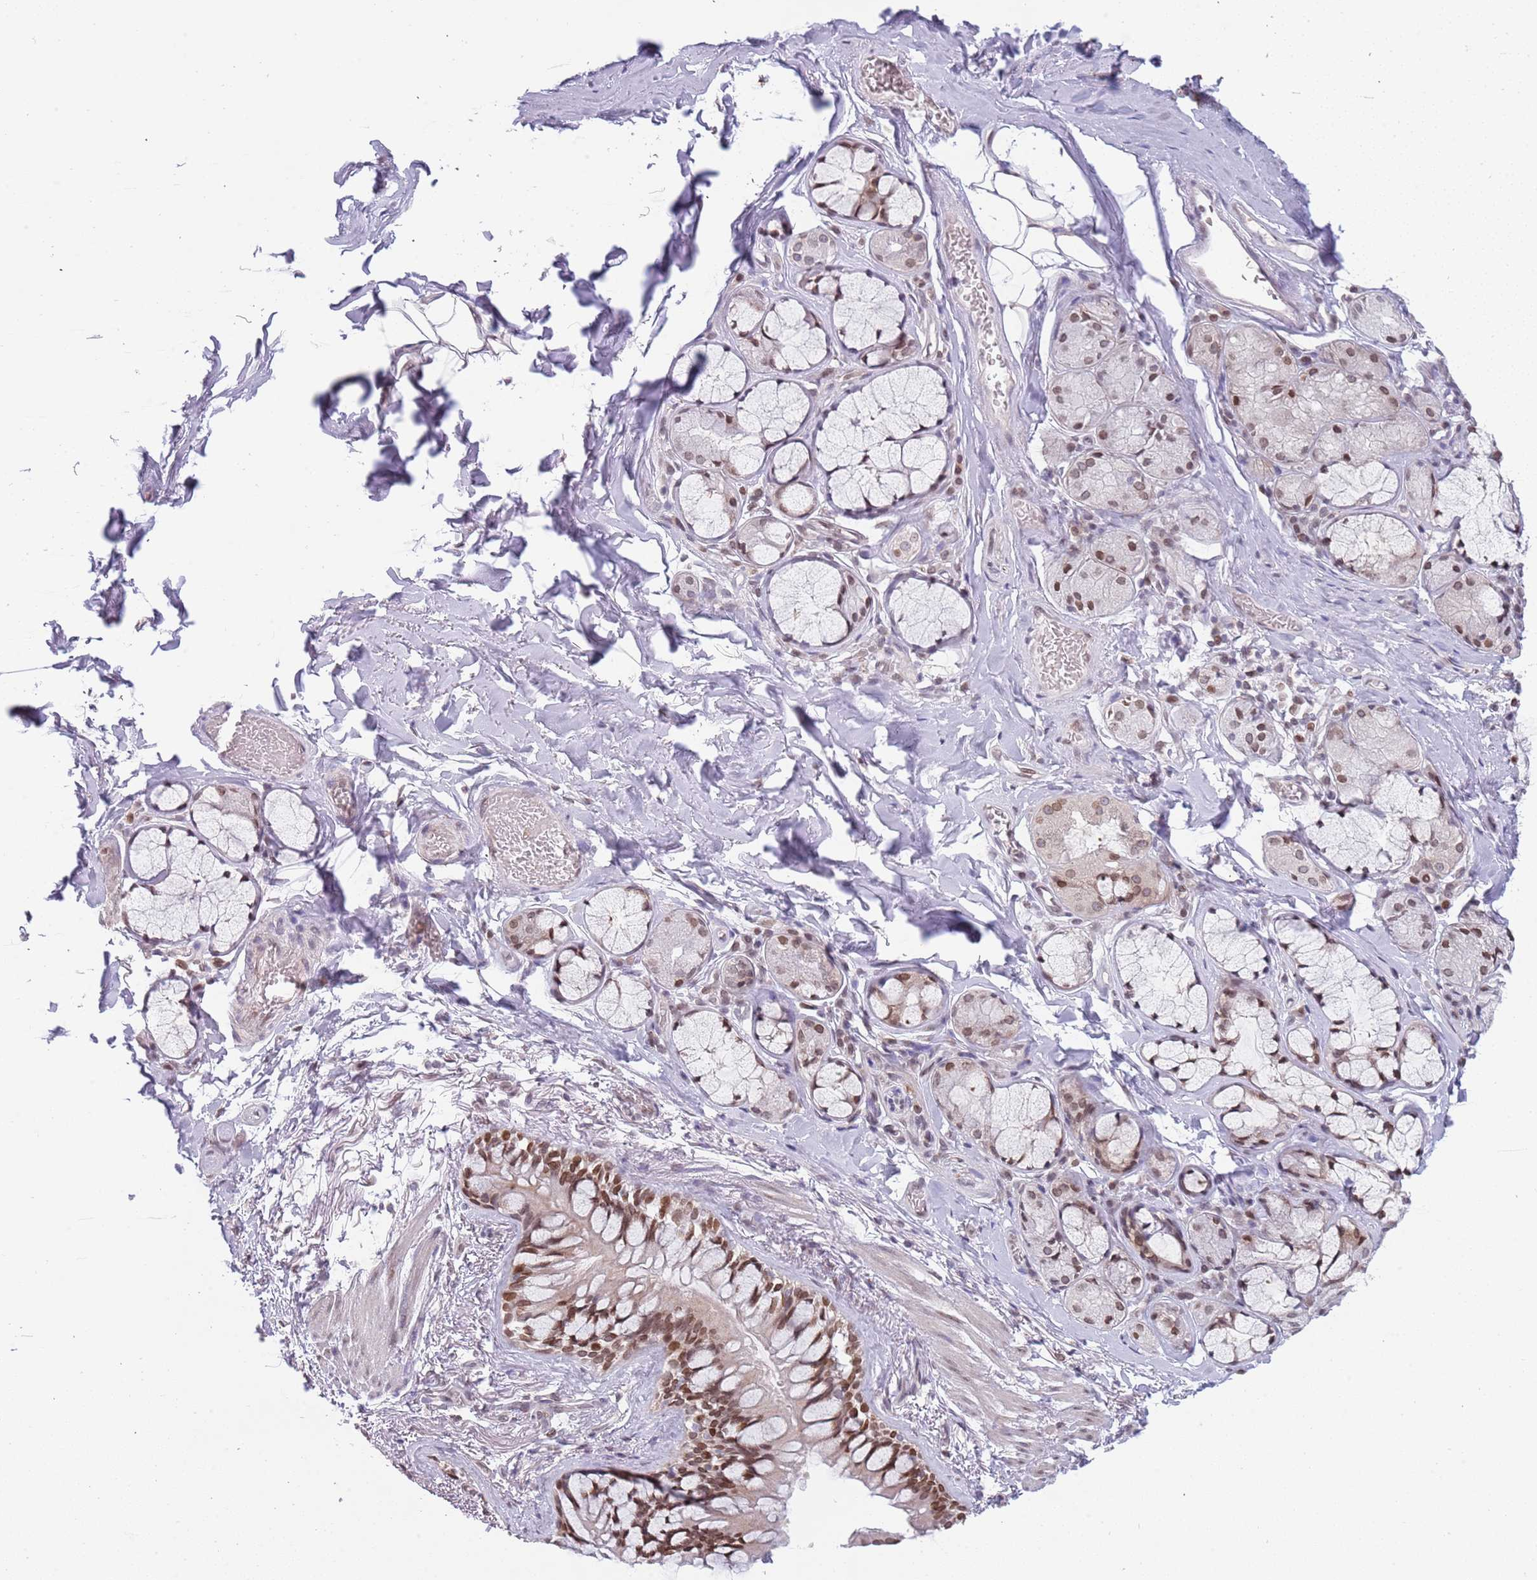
{"staining": {"intensity": "moderate", "quantity": ">75%", "location": "nuclear"}, "tissue": "bronchus", "cell_type": "Respiratory epithelial cells", "image_type": "normal", "snomed": [{"axis": "morphology", "description": "Normal tissue, NOS"}, {"axis": "topography", "description": "Cartilage tissue"}], "caption": "Human bronchus stained with a brown dye reveals moderate nuclear positive staining in about >75% of respiratory epithelial cells.", "gene": "KLHDC2", "patient": {"sex": "male", "age": 63}}